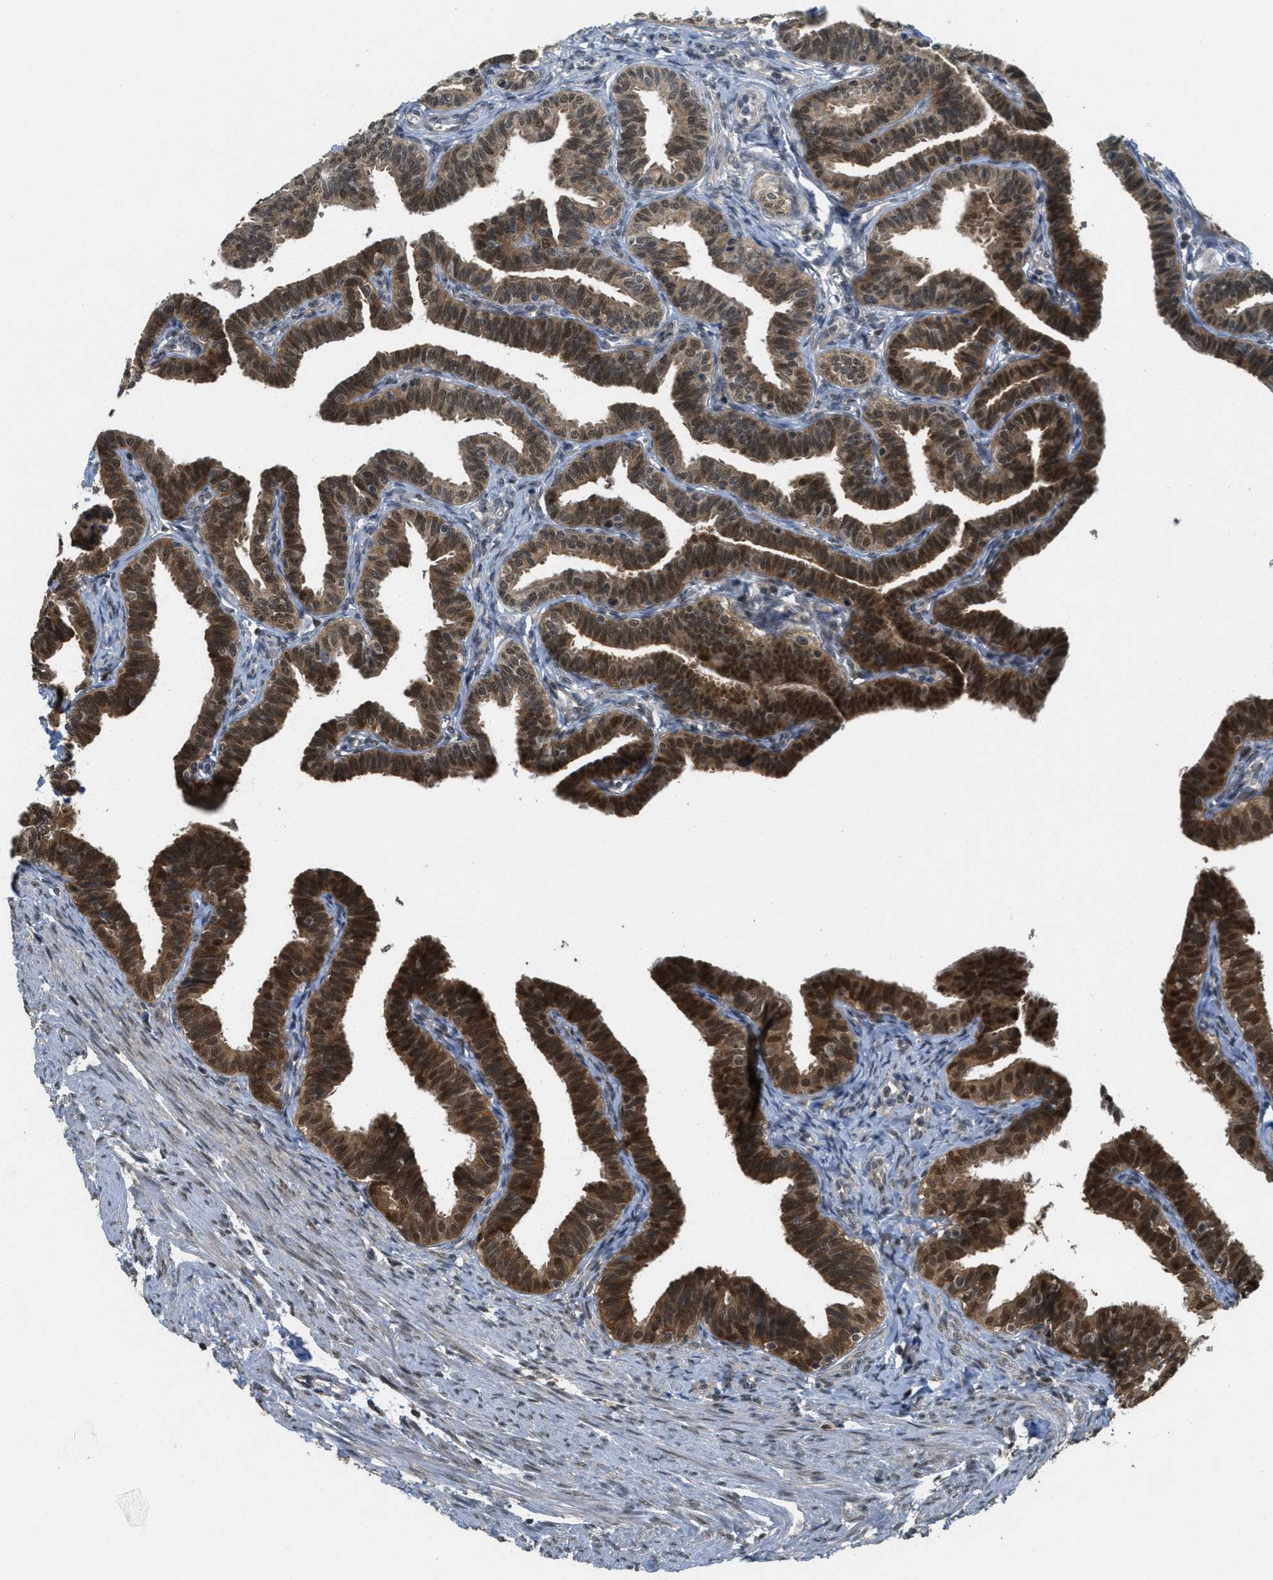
{"staining": {"intensity": "strong", "quantity": ">75%", "location": "cytoplasmic/membranous,nuclear"}, "tissue": "fallopian tube", "cell_type": "Glandular cells", "image_type": "normal", "snomed": [{"axis": "morphology", "description": "Normal tissue, NOS"}, {"axis": "topography", "description": "Fallopian tube"}, {"axis": "topography", "description": "Ovary"}], "caption": "Protein staining of unremarkable fallopian tube exhibits strong cytoplasmic/membranous,nuclear positivity in about >75% of glandular cells.", "gene": "DNAJB1", "patient": {"sex": "female", "age": 23}}